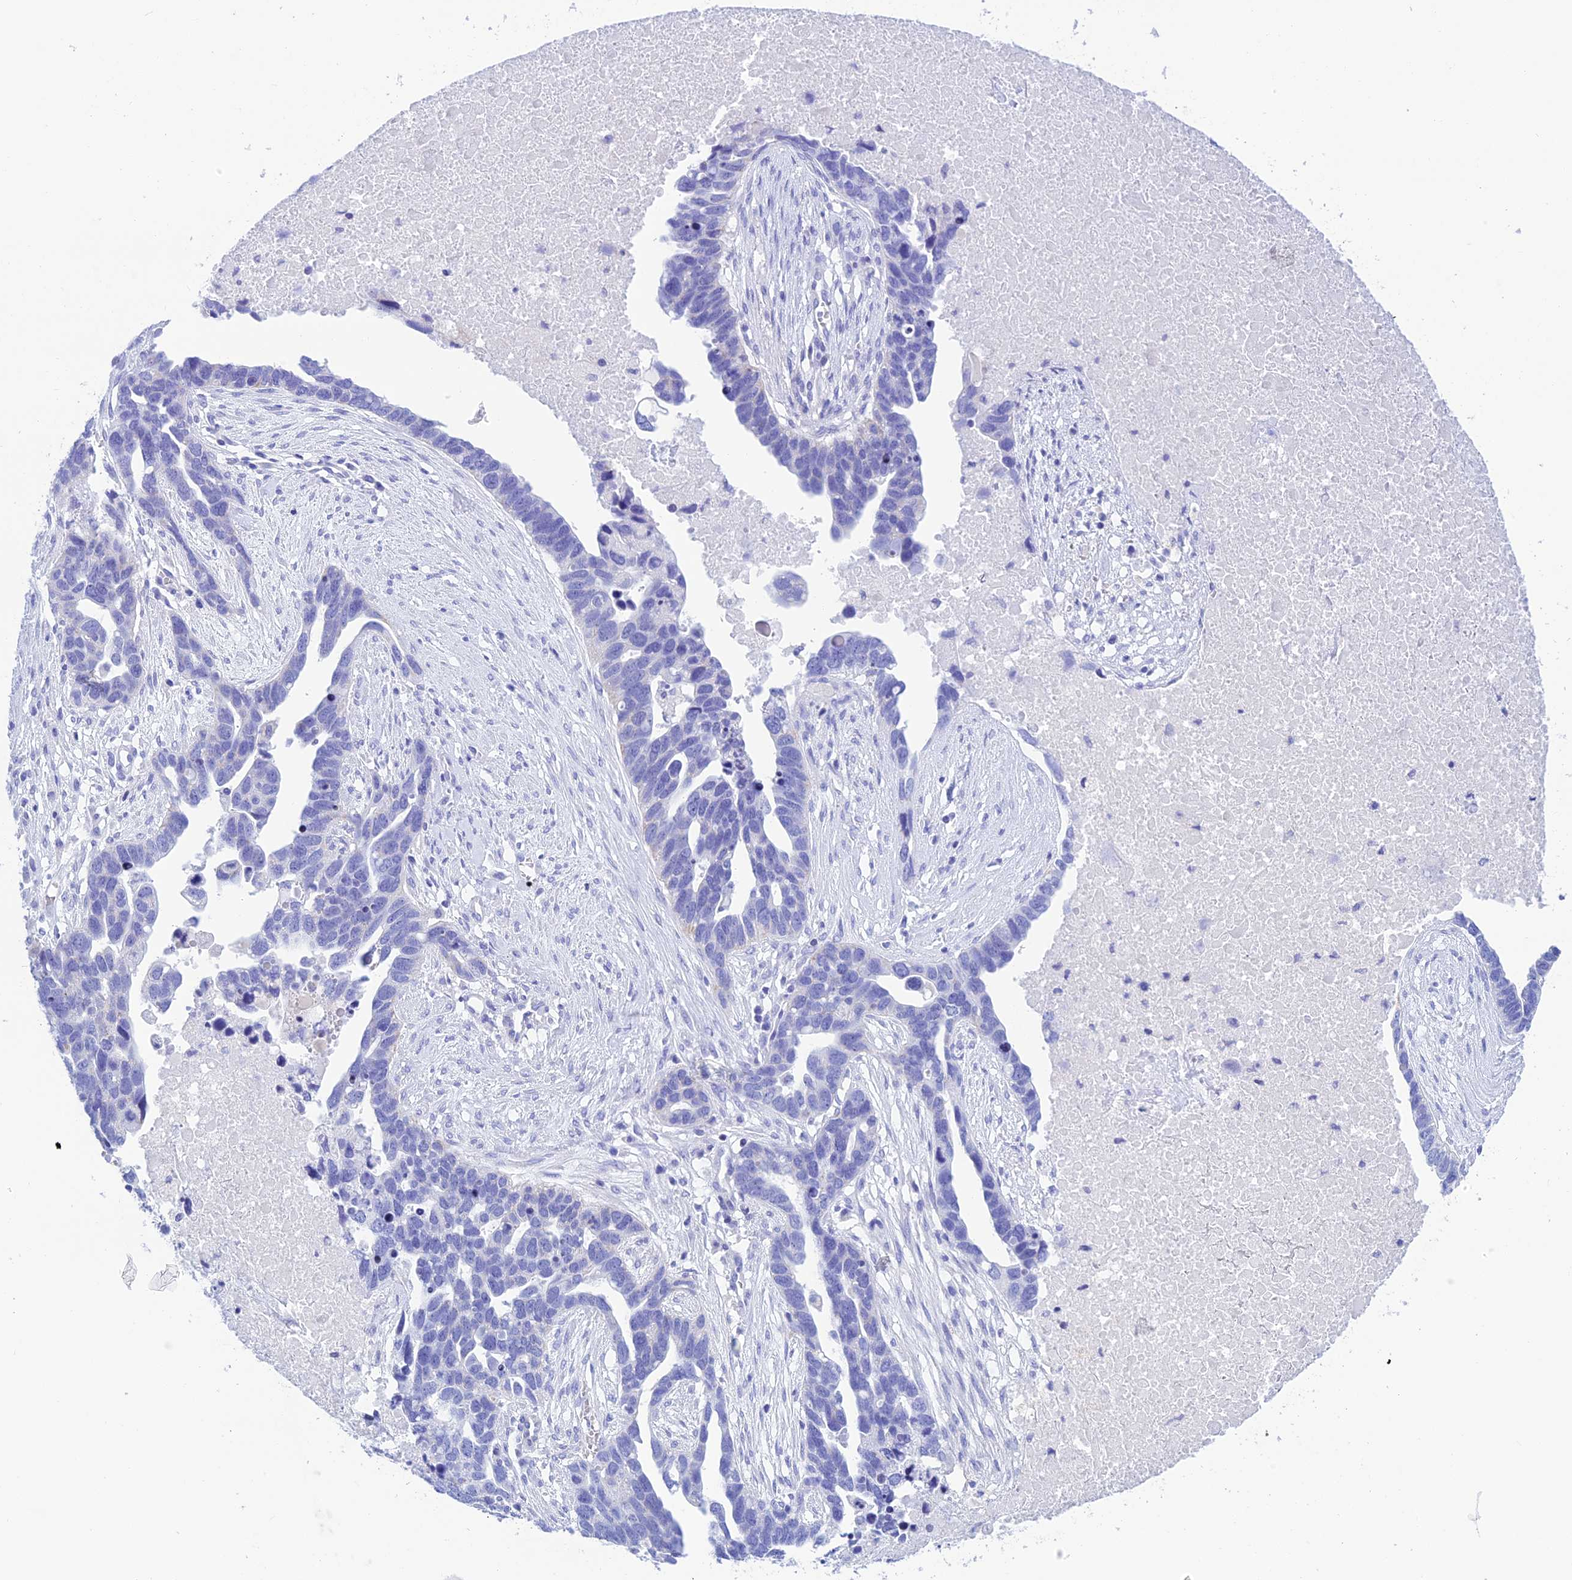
{"staining": {"intensity": "negative", "quantity": "none", "location": "none"}, "tissue": "ovarian cancer", "cell_type": "Tumor cells", "image_type": "cancer", "snomed": [{"axis": "morphology", "description": "Cystadenocarcinoma, serous, NOS"}, {"axis": "topography", "description": "Ovary"}], "caption": "A high-resolution photomicrograph shows immunohistochemistry staining of ovarian cancer, which shows no significant staining in tumor cells.", "gene": "NXPE4", "patient": {"sex": "female", "age": 54}}